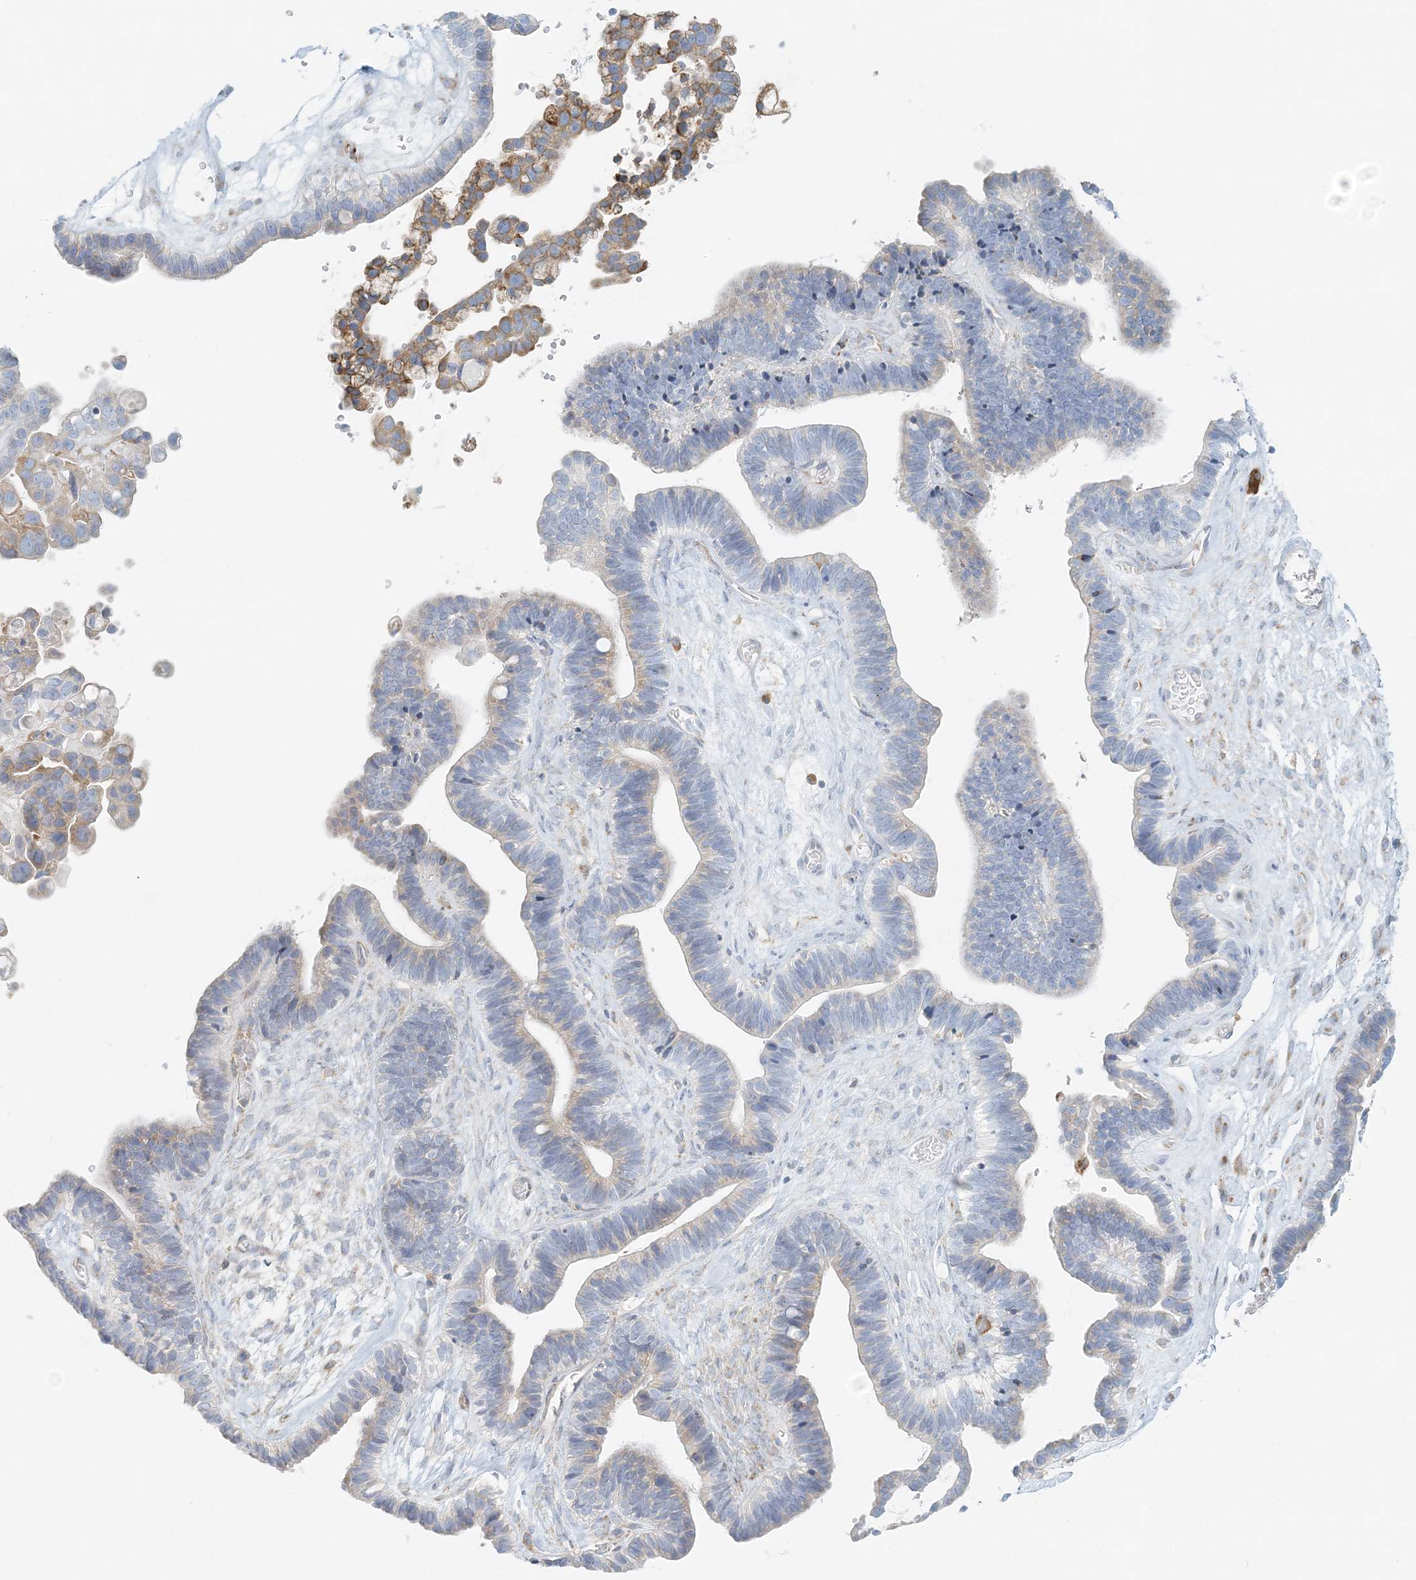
{"staining": {"intensity": "moderate", "quantity": "<25%", "location": "cytoplasmic/membranous"}, "tissue": "ovarian cancer", "cell_type": "Tumor cells", "image_type": "cancer", "snomed": [{"axis": "morphology", "description": "Cystadenocarcinoma, serous, NOS"}, {"axis": "topography", "description": "Ovary"}], "caption": "Serous cystadenocarcinoma (ovarian) stained for a protein exhibits moderate cytoplasmic/membranous positivity in tumor cells.", "gene": "STK11IP", "patient": {"sex": "female", "age": 56}}